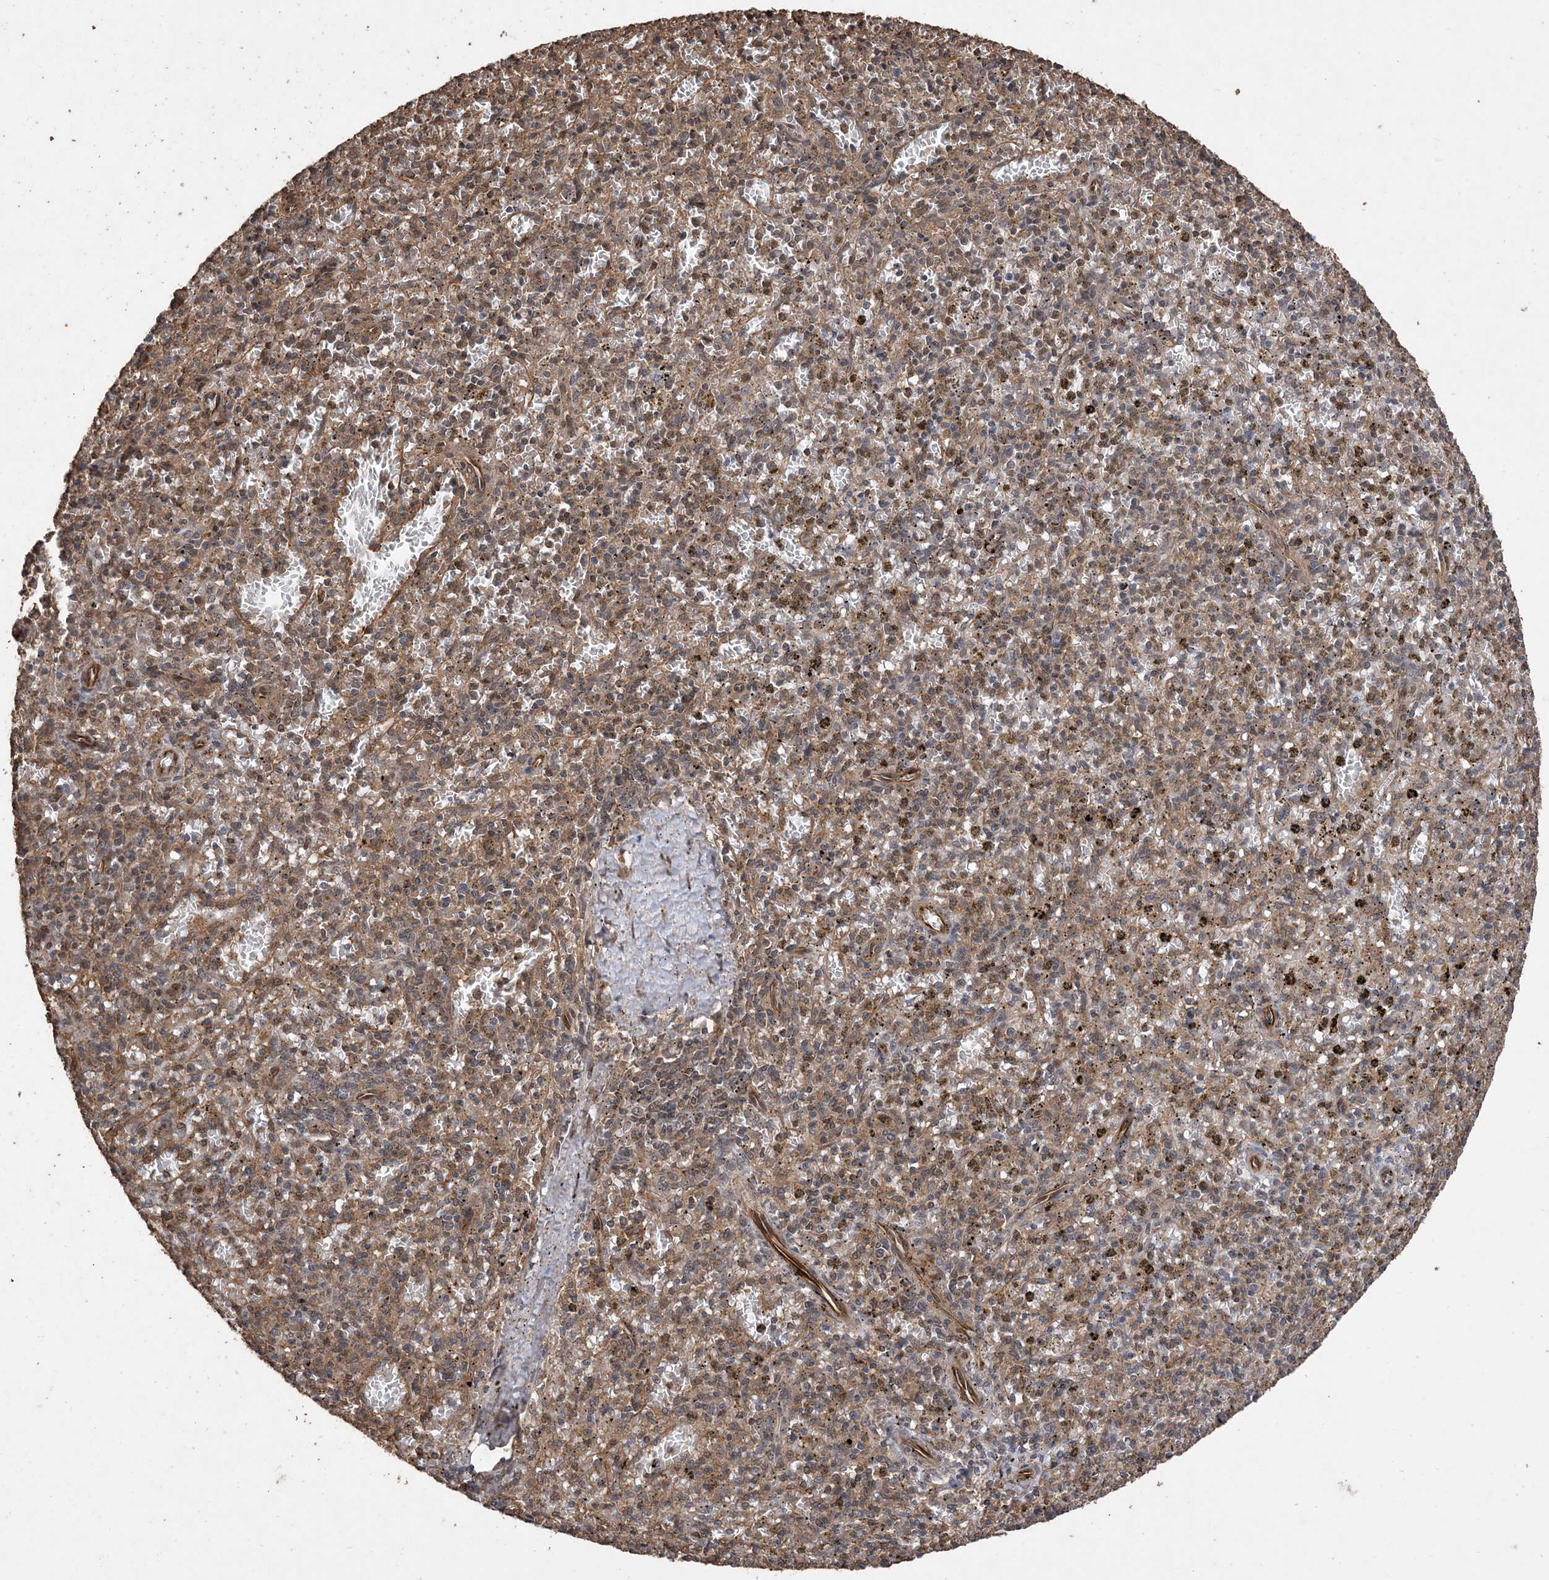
{"staining": {"intensity": "moderate", "quantity": "25%-75%", "location": "cytoplasmic/membranous"}, "tissue": "spleen", "cell_type": "Cells in red pulp", "image_type": "normal", "snomed": [{"axis": "morphology", "description": "Normal tissue, NOS"}, {"axis": "topography", "description": "Spleen"}], "caption": "Immunohistochemistry (IHC) histopathology image of normal spleen stained for a protein (brown), which exhibits medium levels of moderate cytoplasmic/membranous staining in approximately 25%-75% of cells in red pulp.", "gene": "ZKSCAN5", "patient": {"sex": "male", "age": 72}}